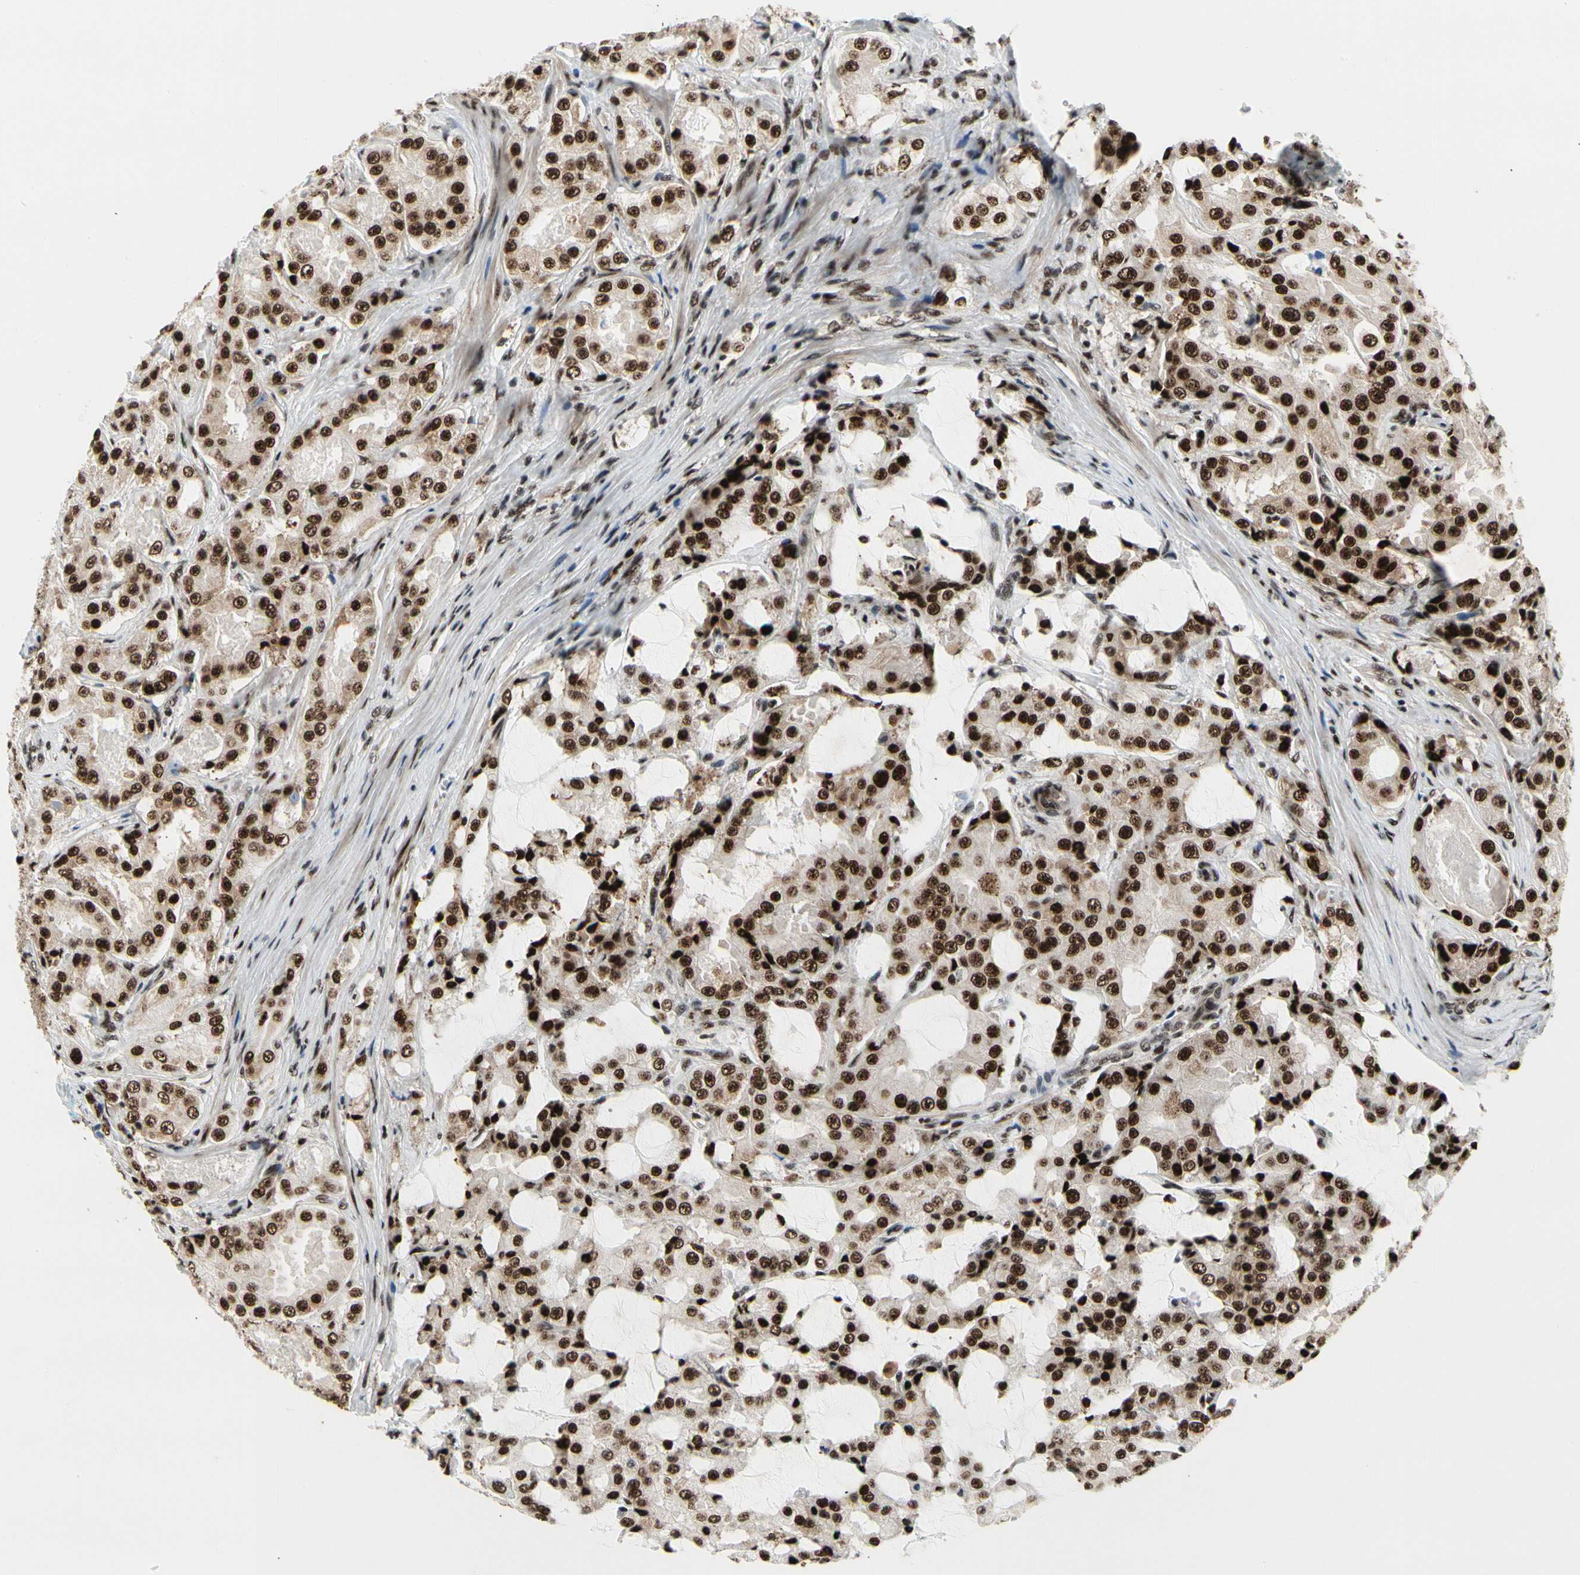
{"staining": {"intensity": "strong", "quantity": ">75%", "location": "nuclear"}, "tissue": "prostate cancer", "cell_type": "Tumor cells", "image_type": "cancer", "snomed": [{"axis": "morphology", "description": "Adenocarcinoma, High grade"}, {"axis": "topography", "description": "Prostate"}], "caption": "Protein expression analysis of human prostate cancer (high-grade adenocarcinoma) reveals strong nuclear positivity in approximately >75% of tumor cells.", "gene": "SRSF11", "patient": {"sex": "male", "age": 73}}